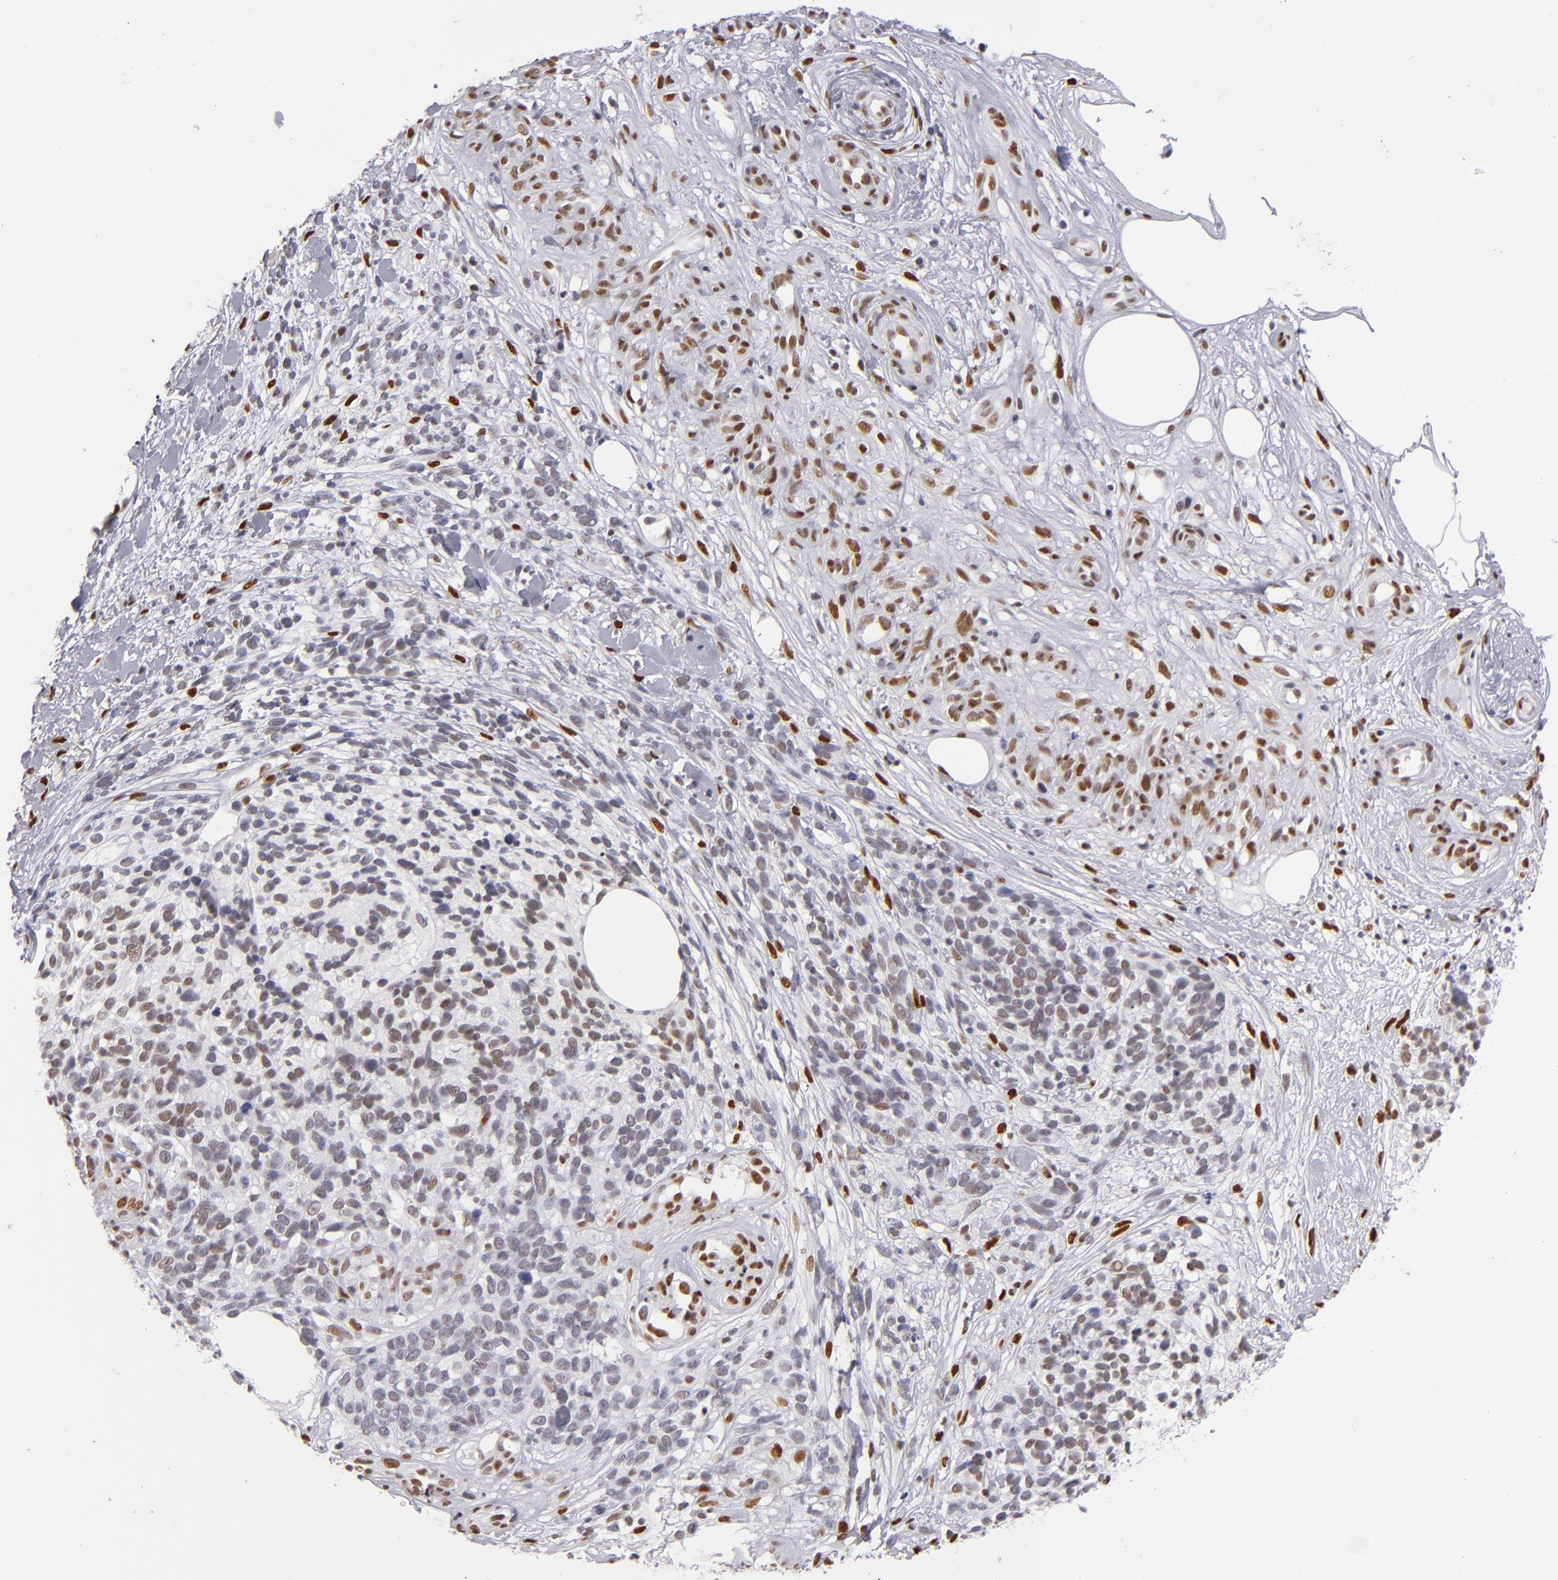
{"staining": {"intensity": "moderate", "quantity": "25%-75%", "location": "nuclear"}, "tissue": "melanoma", "cell_type": "Tumor cells", "image_type": "cancer", "snomed": [{"axis": "morphology", "description": "Malignant melanoma, NOS"}, {"axis": "topography", "description": "Skin"}], "caption": "An immunohistochemistry (IHC) photomicrograph of neoplastic tissue is shown. Protein staining in brown shows moderate nuclear positivity in malignant melanoma within tumor cells.", "gene": "TOP3A", "patient": {"sex": "female", "age": 85}}